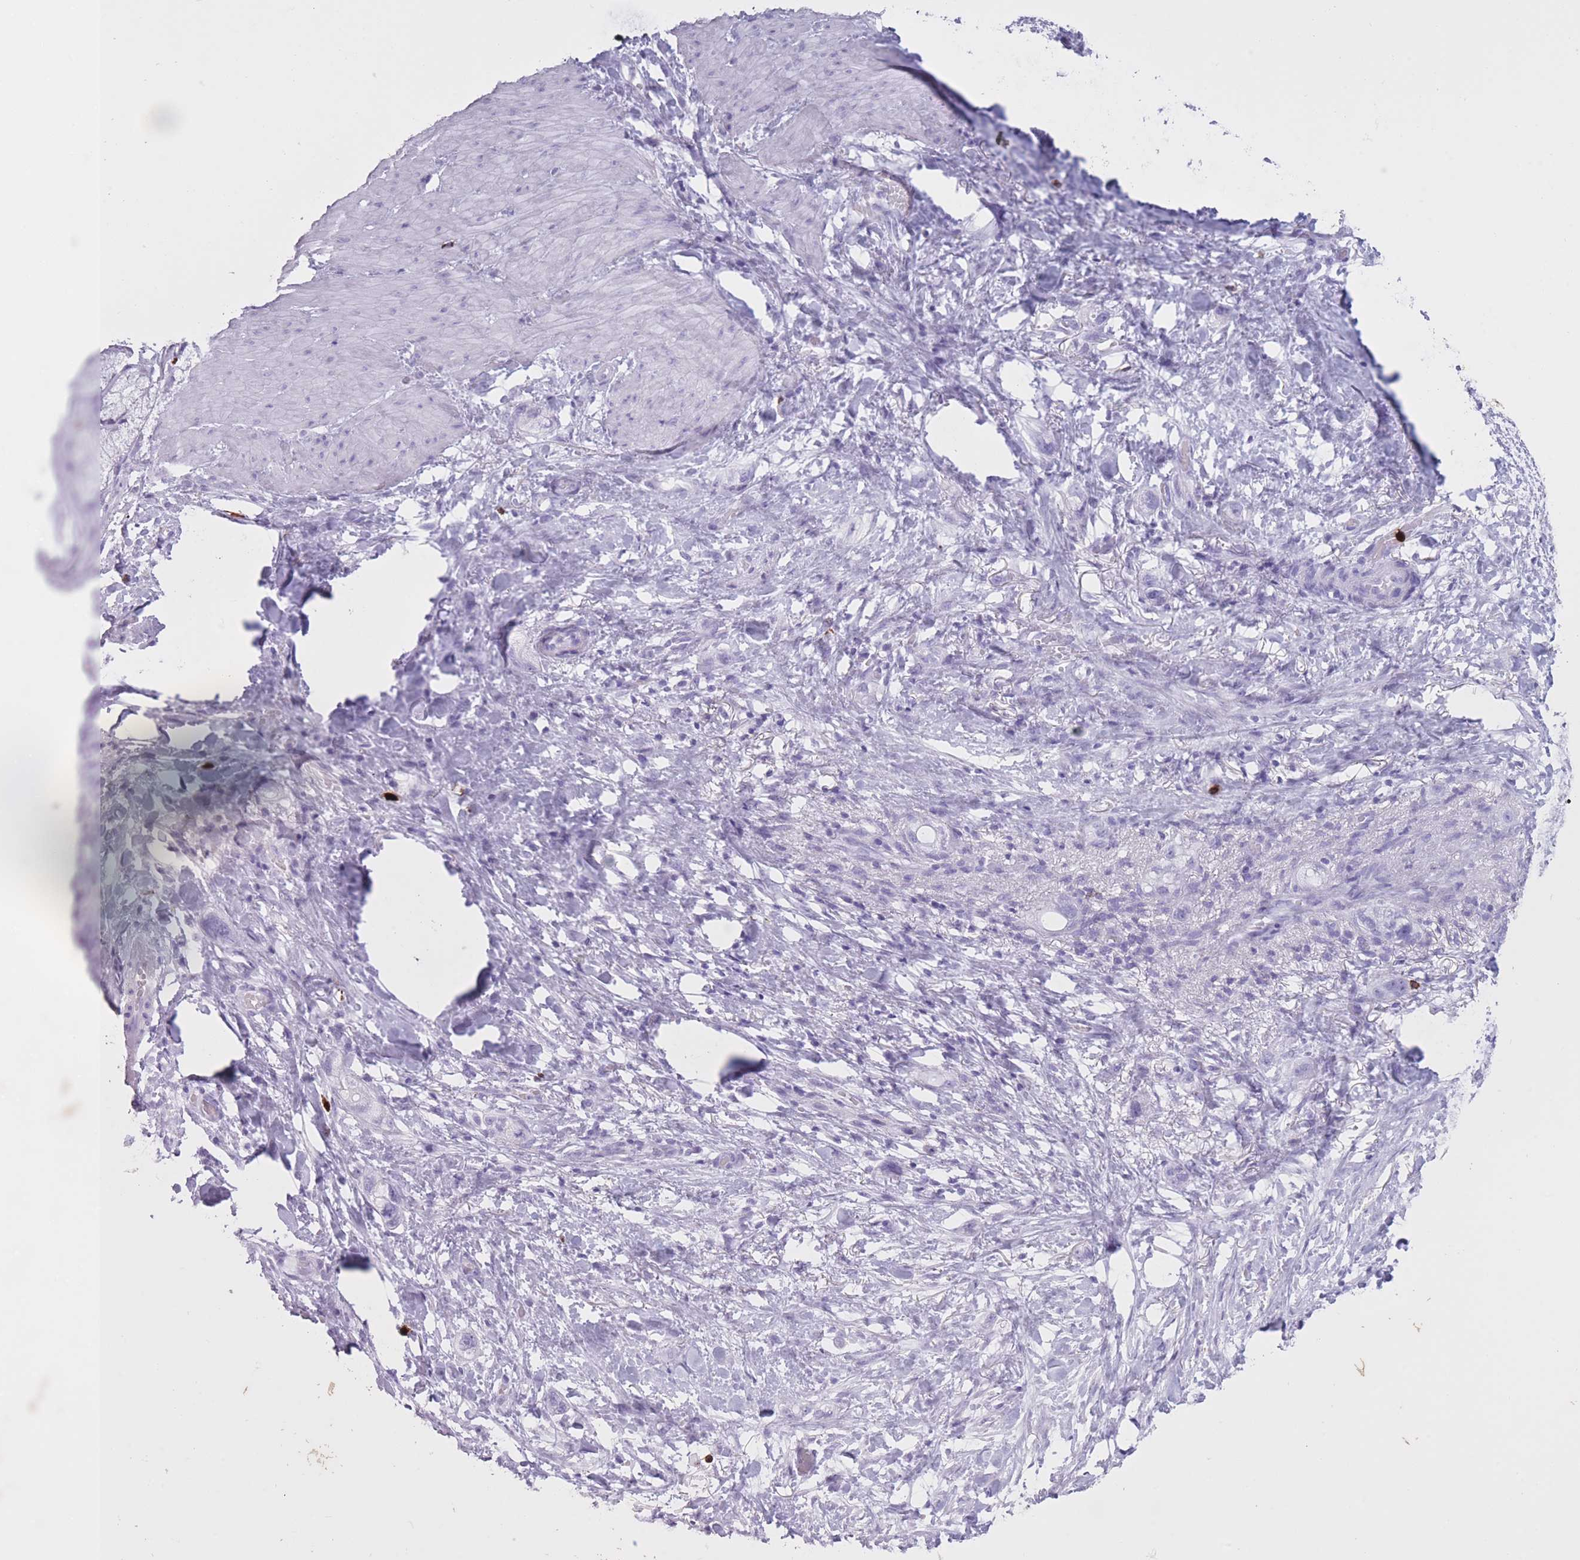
{"staining": {"intensity": "negative", "quantity": "none", "location": "none"}, "tissue": "stomach cancer", "cell_type": "Tumor cells", "image_type": "cancer", "snomed": [{"axis": "morphology", "description": "Adenocarcinoma, NOS"}, {"axis": "topography", "description": "Stomach"}, {"axis": "topography", "description": "Stomach, lower"}], "caption": "Human adenocarcinoma (stomach) stained for a protein using IHC reveals no positivity in tumor cells.", "gene": "OR4F21", "patient": {"sex": "female", "age": 48}}